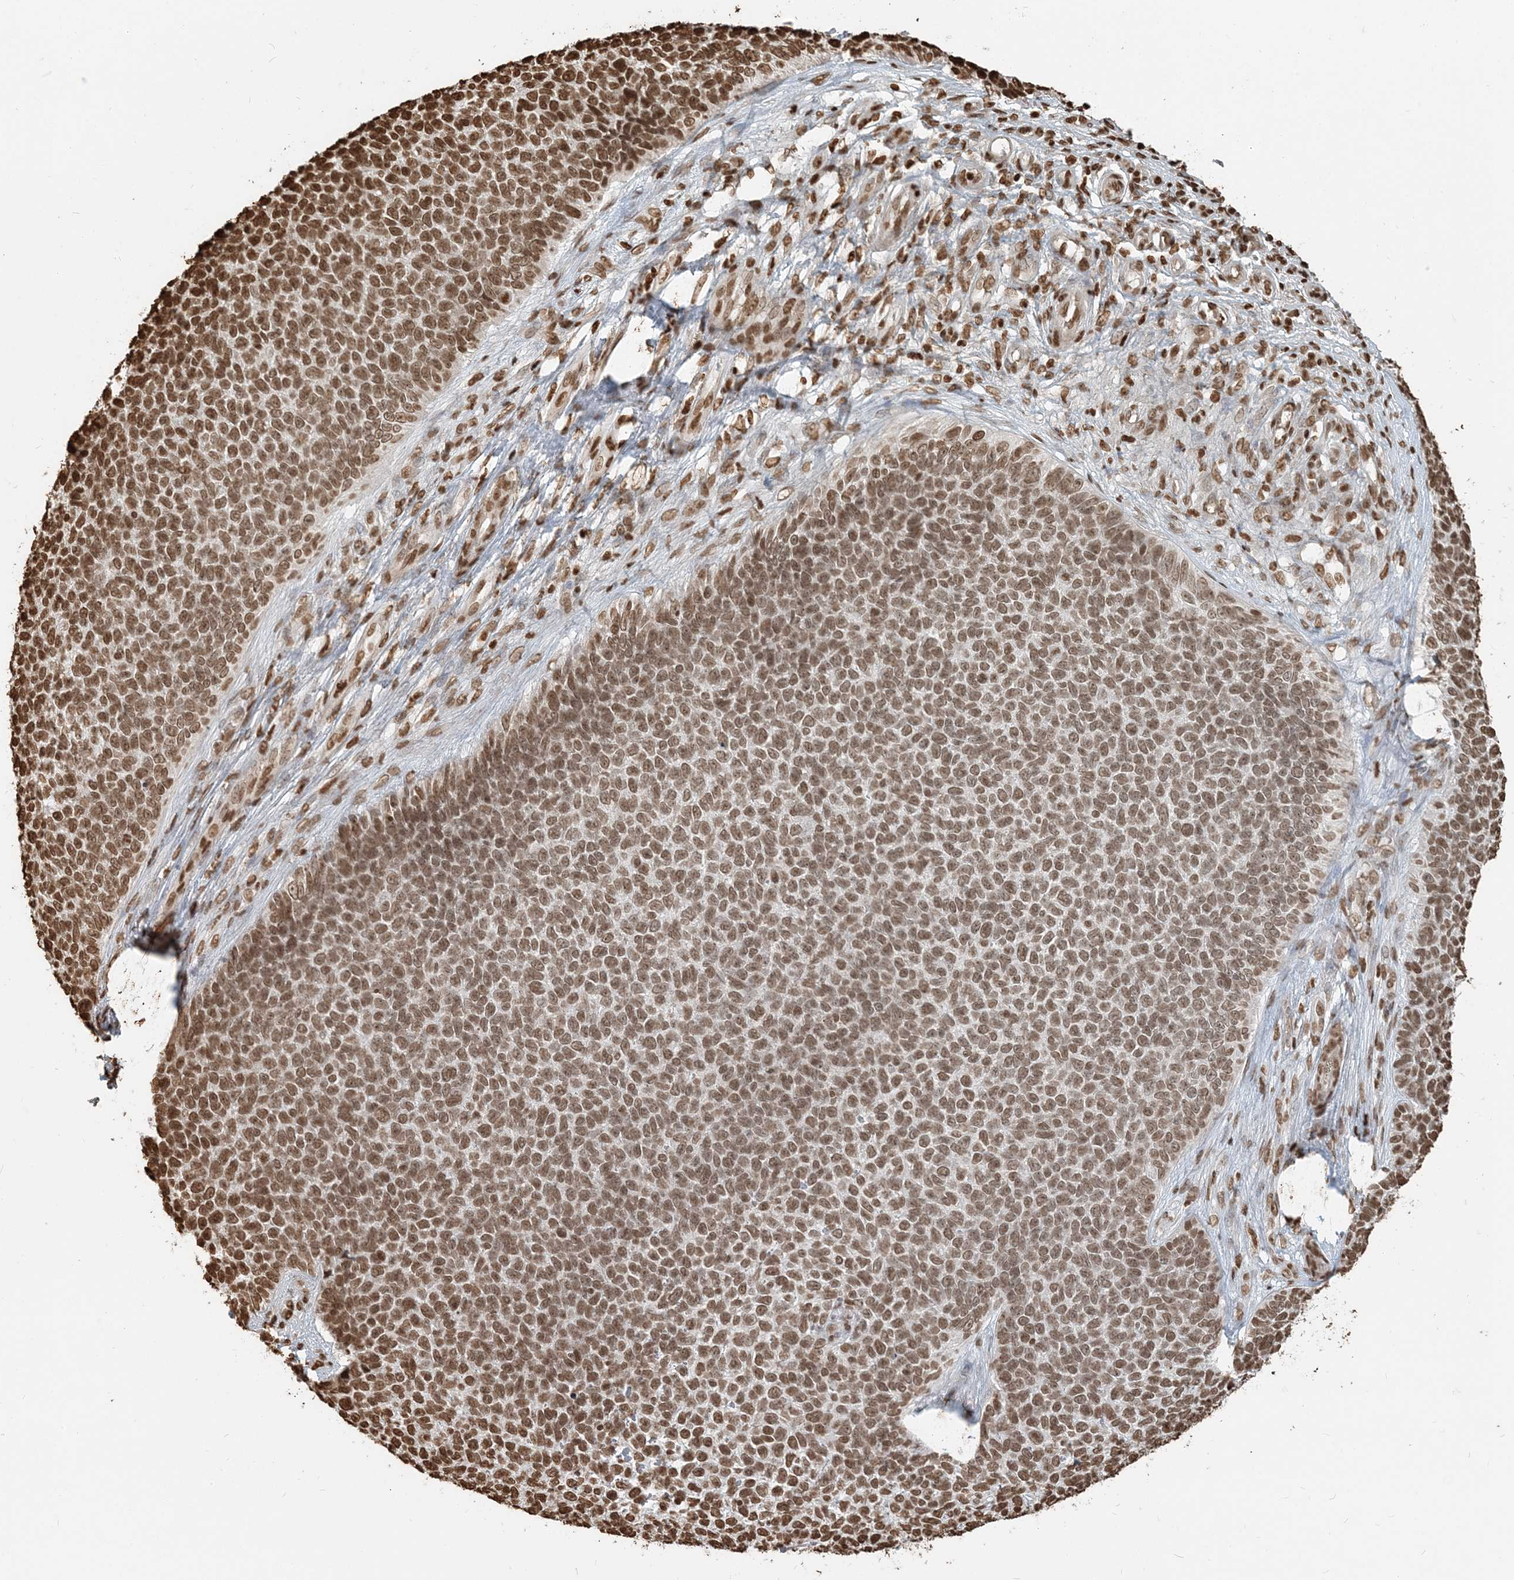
{"staining": {"intensity": "moderate", "quantity": ">75%", "location": "nuclear"}, "tissue": "skin cancer", "cell_type": "Tumor cells", "image_type": "cancer", "snomed": [{"axis": "morphology", "description": "Basal cell carcinoma"}, {"axis": "topography", "description": "Skin"}], "caption": "Skin basal cell carcinoma stained for a protein exhibits moderate nuclear positivity in tumor cells.", "gene": "H3-3B", "patient": {"sex": "female", "age": 84}}